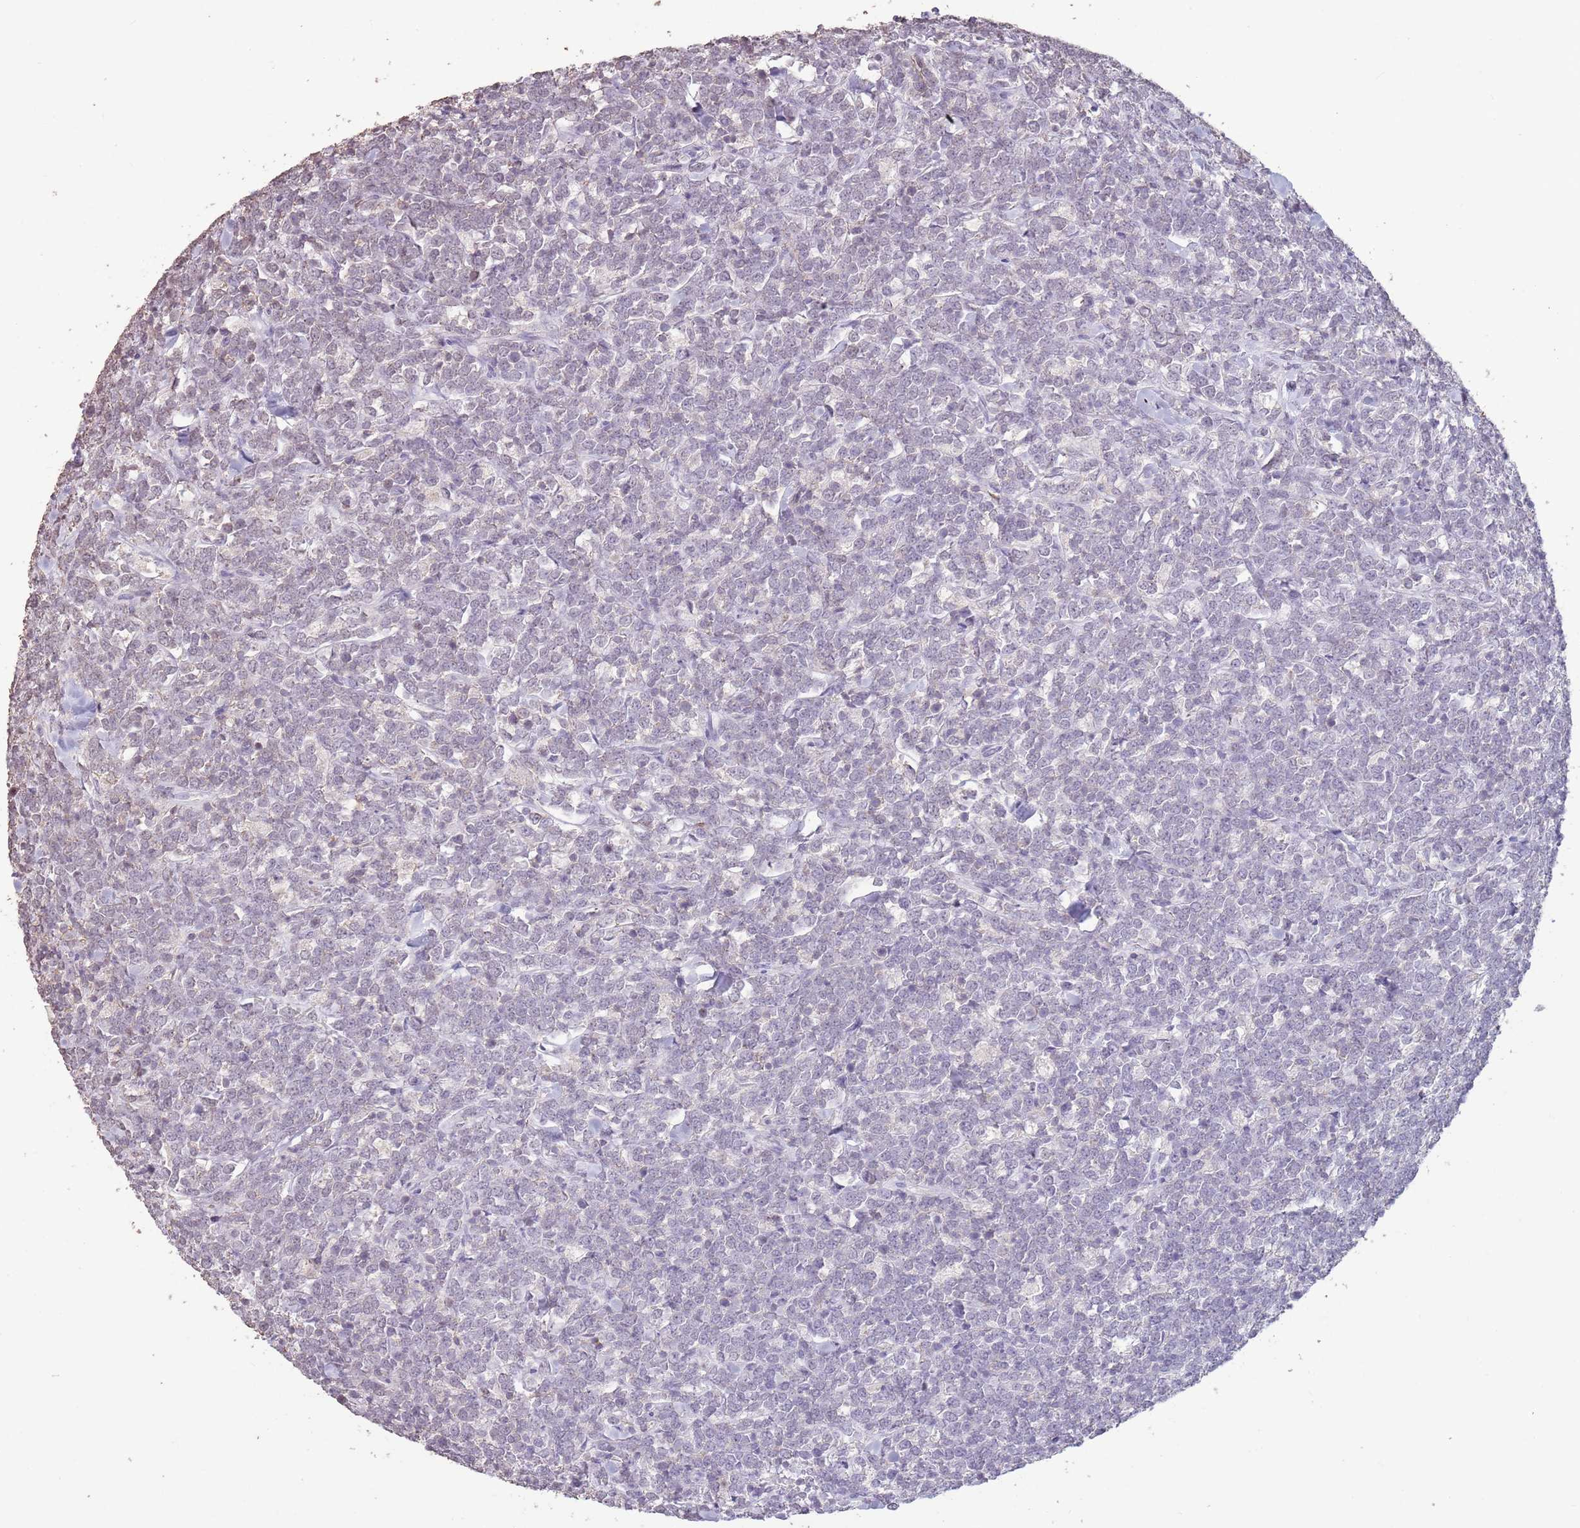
{"staining": {"intensity": "negative", "quantity": "none", "location": "none"}, "tissue": "lymphoma", "cell_type": "Tumor cells", "image_type": "cancer", "snomed": [{"axis": "morphology", "description": "Malignant lymphoma, non-Hodgkin's type, High grade"}, {"axis": "topography", "description": "Small intestine"}], "caption": "High power microscopy histopathology image of an IHC photomicrograph of malignant lymphoma, non-Hodgkin's type (high-grade), revealing no significant positivity in tumor cells.", "gene": "SUN5", "patient": {"sex": "male", "age": 8}}